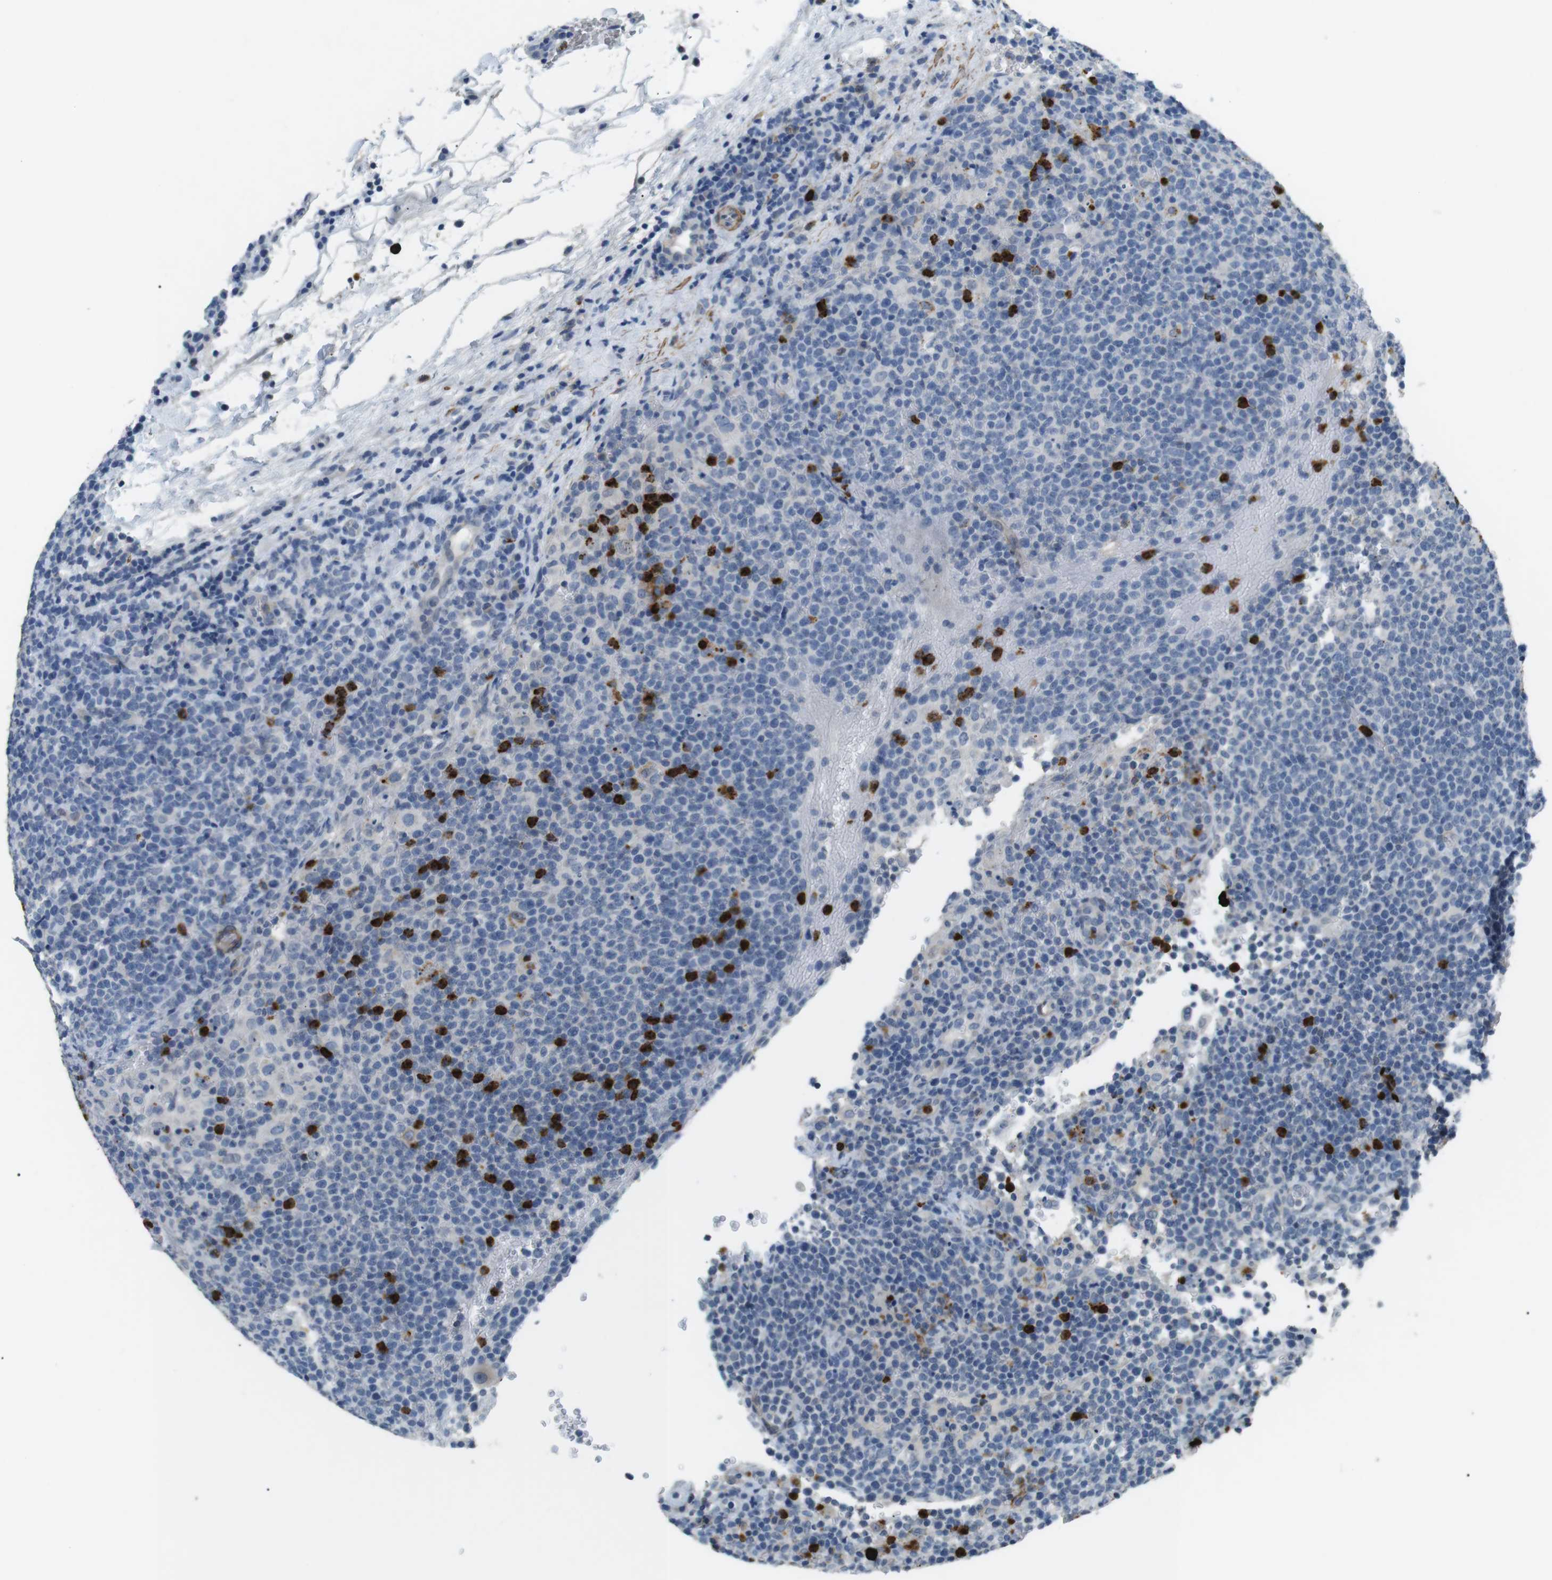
{"staining": {"intensity": "negative", "quantity": "none", "location": "none"}, "tissue": "lymphoma", "cell_type": "Tumor cells", "image_type": "cancer", "snomed": [{"axis": "morphology", "description": "Malignant lymphoma, non-Hodgkin's type, High grade"}, {"axis": "topography", "description": "Lymph node"}], "caption": "Immunohistochemistry micrograph of human lymphoma stained for a protein (brown), which displays no staining in tumor cells. Nuclei are stained in blue.", "gene": "GZMM", "patient": {"sex": "male", "age": 61}}